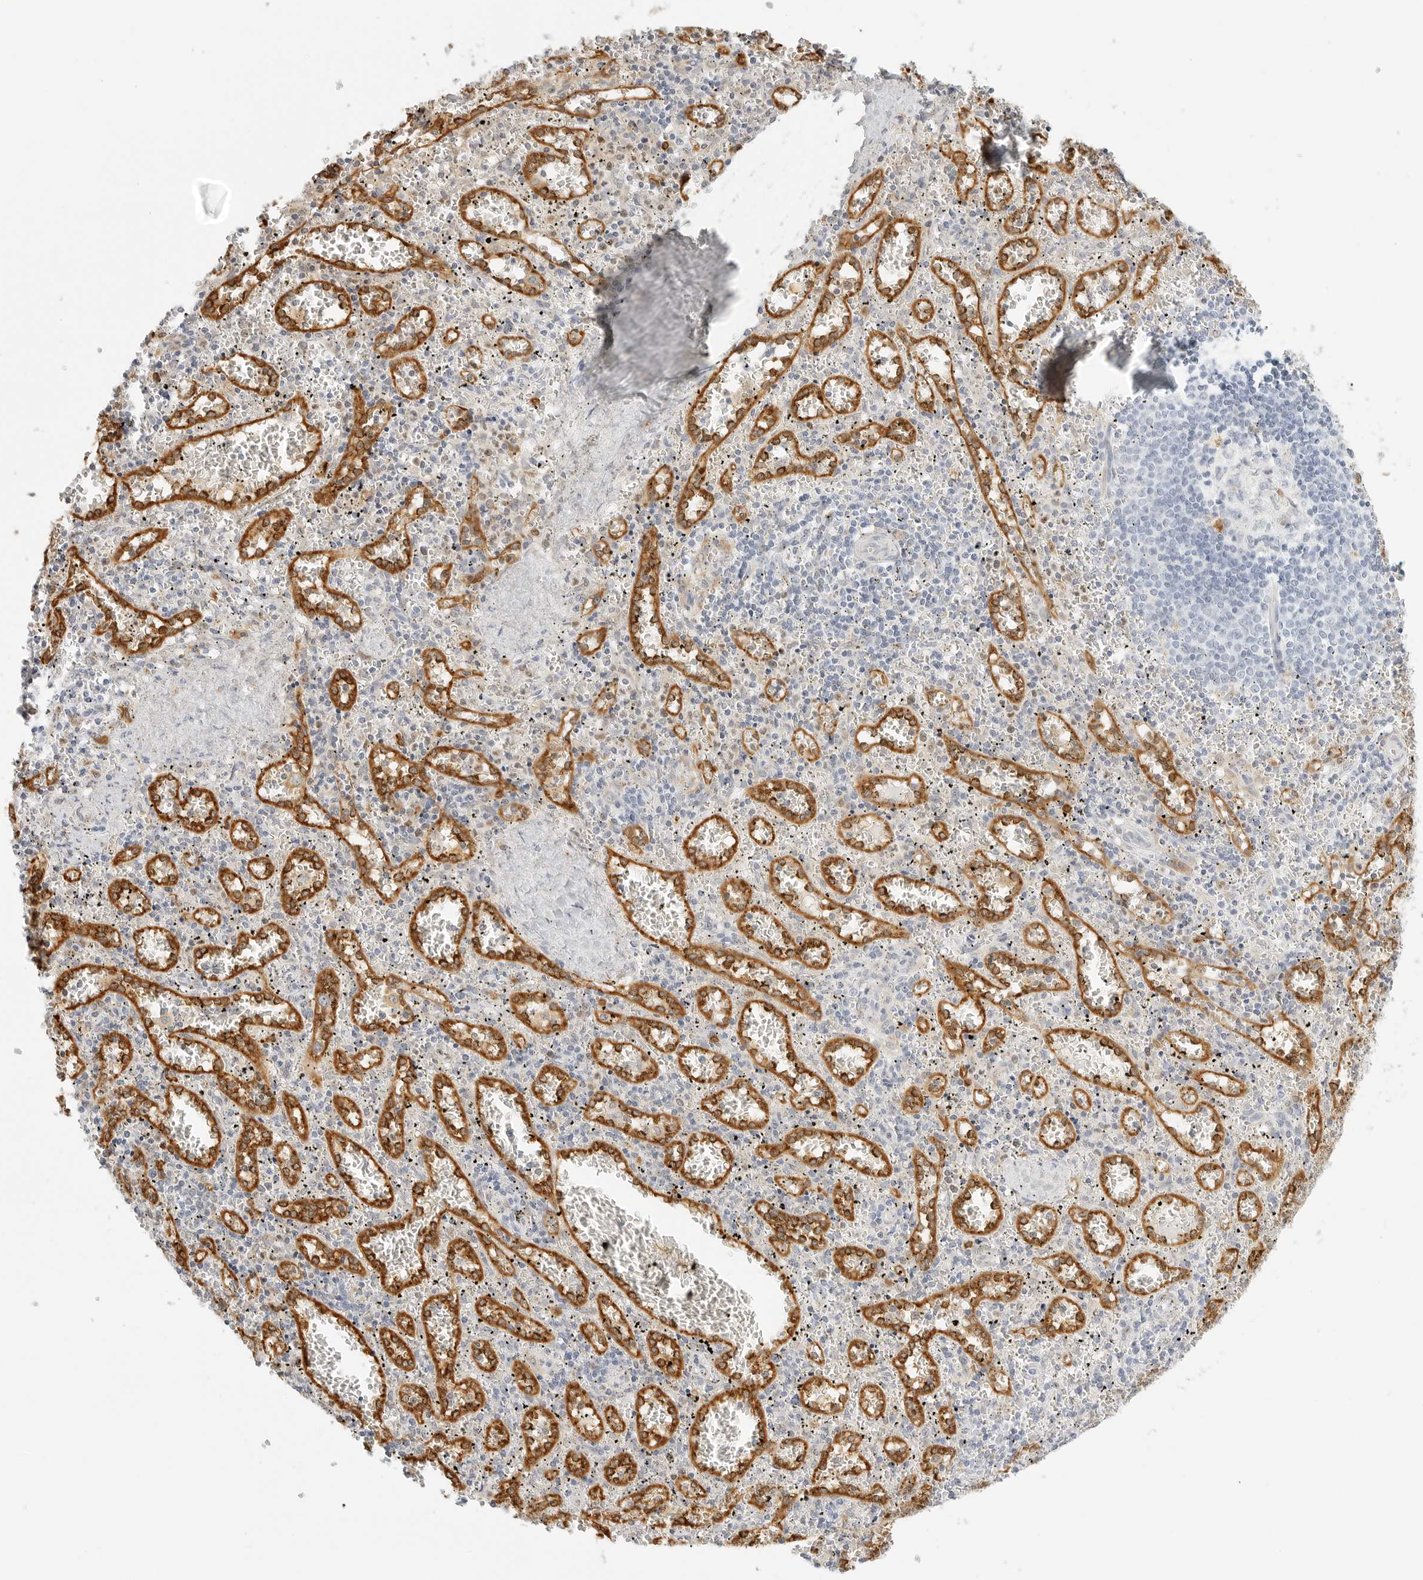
{"staining": {"intensity": "moderate", "quantity": "<25%", "location": "cytoplasmic/membranous"}, "tissue": "spleen", "cell_type": "Cells in red pulp", "image_type": "normal", "snomed": [{"axis": "morphology", "description": "Normal tissue, NOS"}, {"axis": "topography", "description": "Spleen"}], "caption": "IHC micrograph of unremarkable human spleen stained for a protein (brown), which demonstrates low levels of moderate cytoplasmic/membranous expression in about <25% of cells in red pulp.", "gene": "THEM4", "patient": {"sex": "male", "age": 11}}